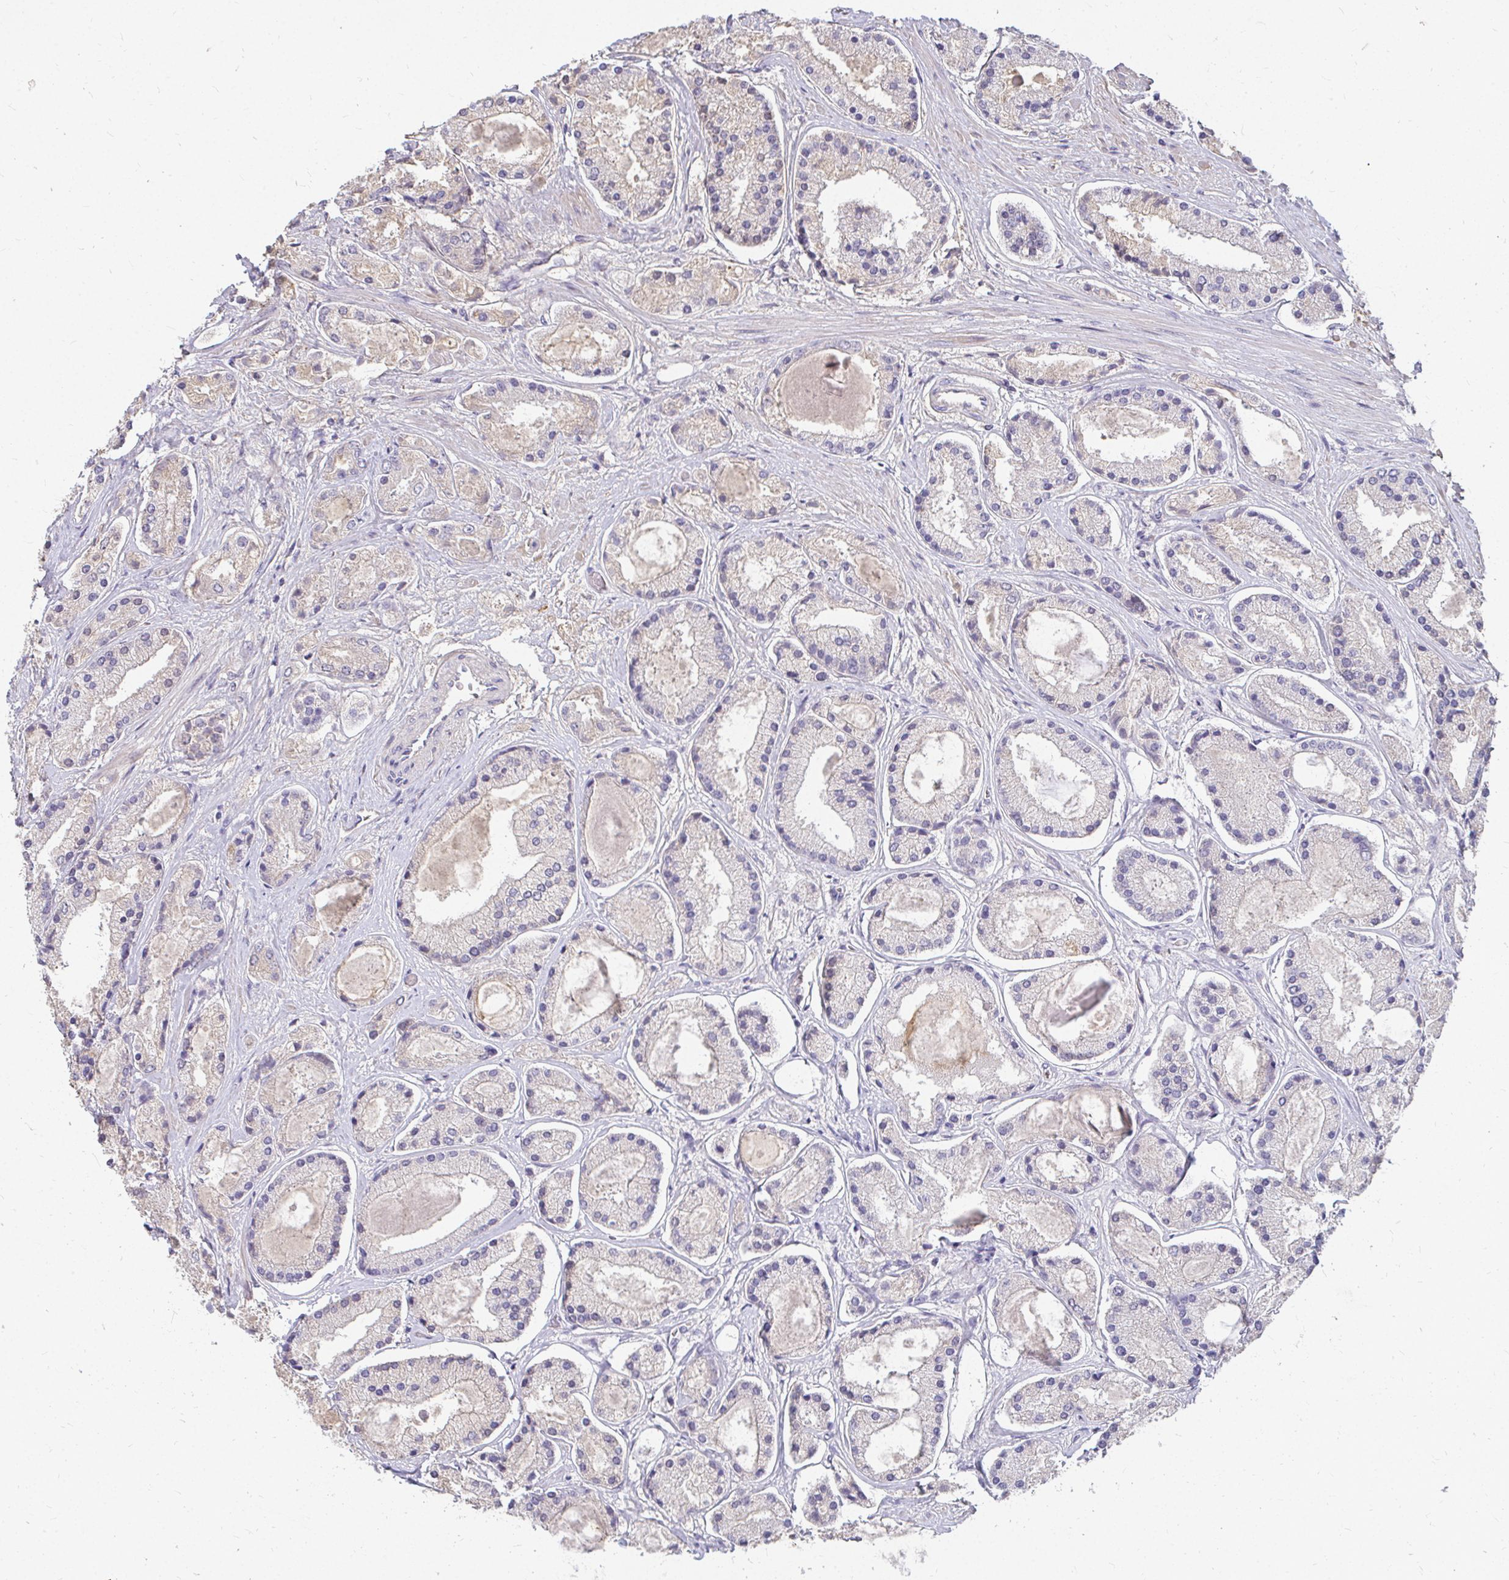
{"staining": {"intensity": "negative", "quantity": "none", "location": "none"}, "tissue": "prostate cancer", "cell_type": "Tumor cells", "image_type": "cancer", "snomed": [{"axis": "morphology", "description": "Adenocarcinoma, High grade"}, {"axis": "topography", "description": "Prostate"}], "caption": "High-grade adenocarcinoma (prostate) was stained to show a protein in brown. There is no significant positivity in tumor cells. The staining was performed using DAB to visualize the protein expression in brown, while the nuclei were stained in blue with hematoxylin (Magnification: 20x).", "gene": "LOXL4", "patient": {"sex": "male", "age": 67}}